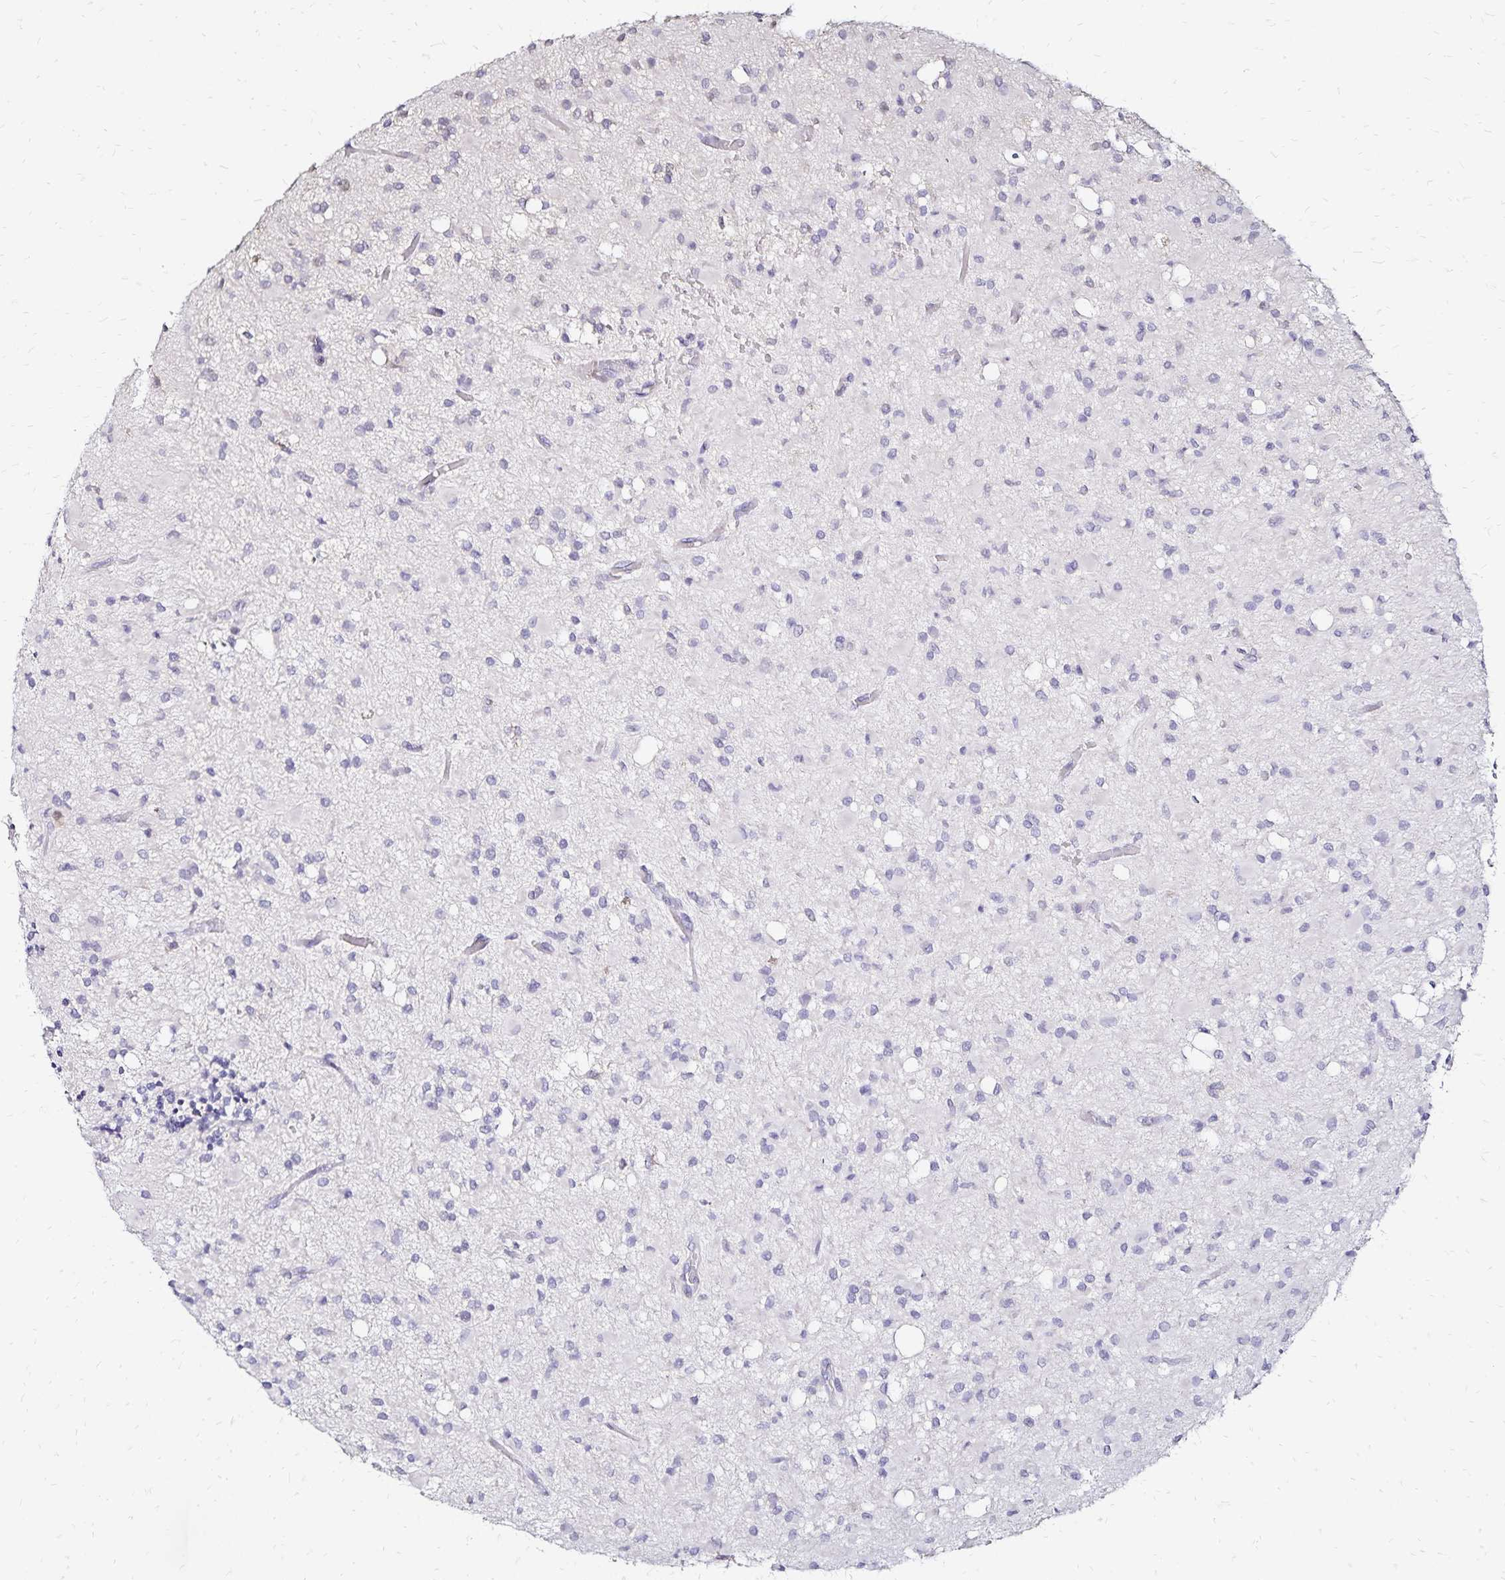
{"staining": {"intensity": "negative", "quantity": "none", "location": "none"}, "tissue": "glioma", "cell_type": "Tumor cells", "image_type": "cancer", "snomed": [{"axis": "morphology", "description": "Glioma, malignant, Low grade"}, {"axis": "topography", "description": "Brain"}], "caption": "The image reveals no staining of tumor cells in glioma.", "gene": "SLC5A1", "patient": {"sex": "female", "age": 33}}